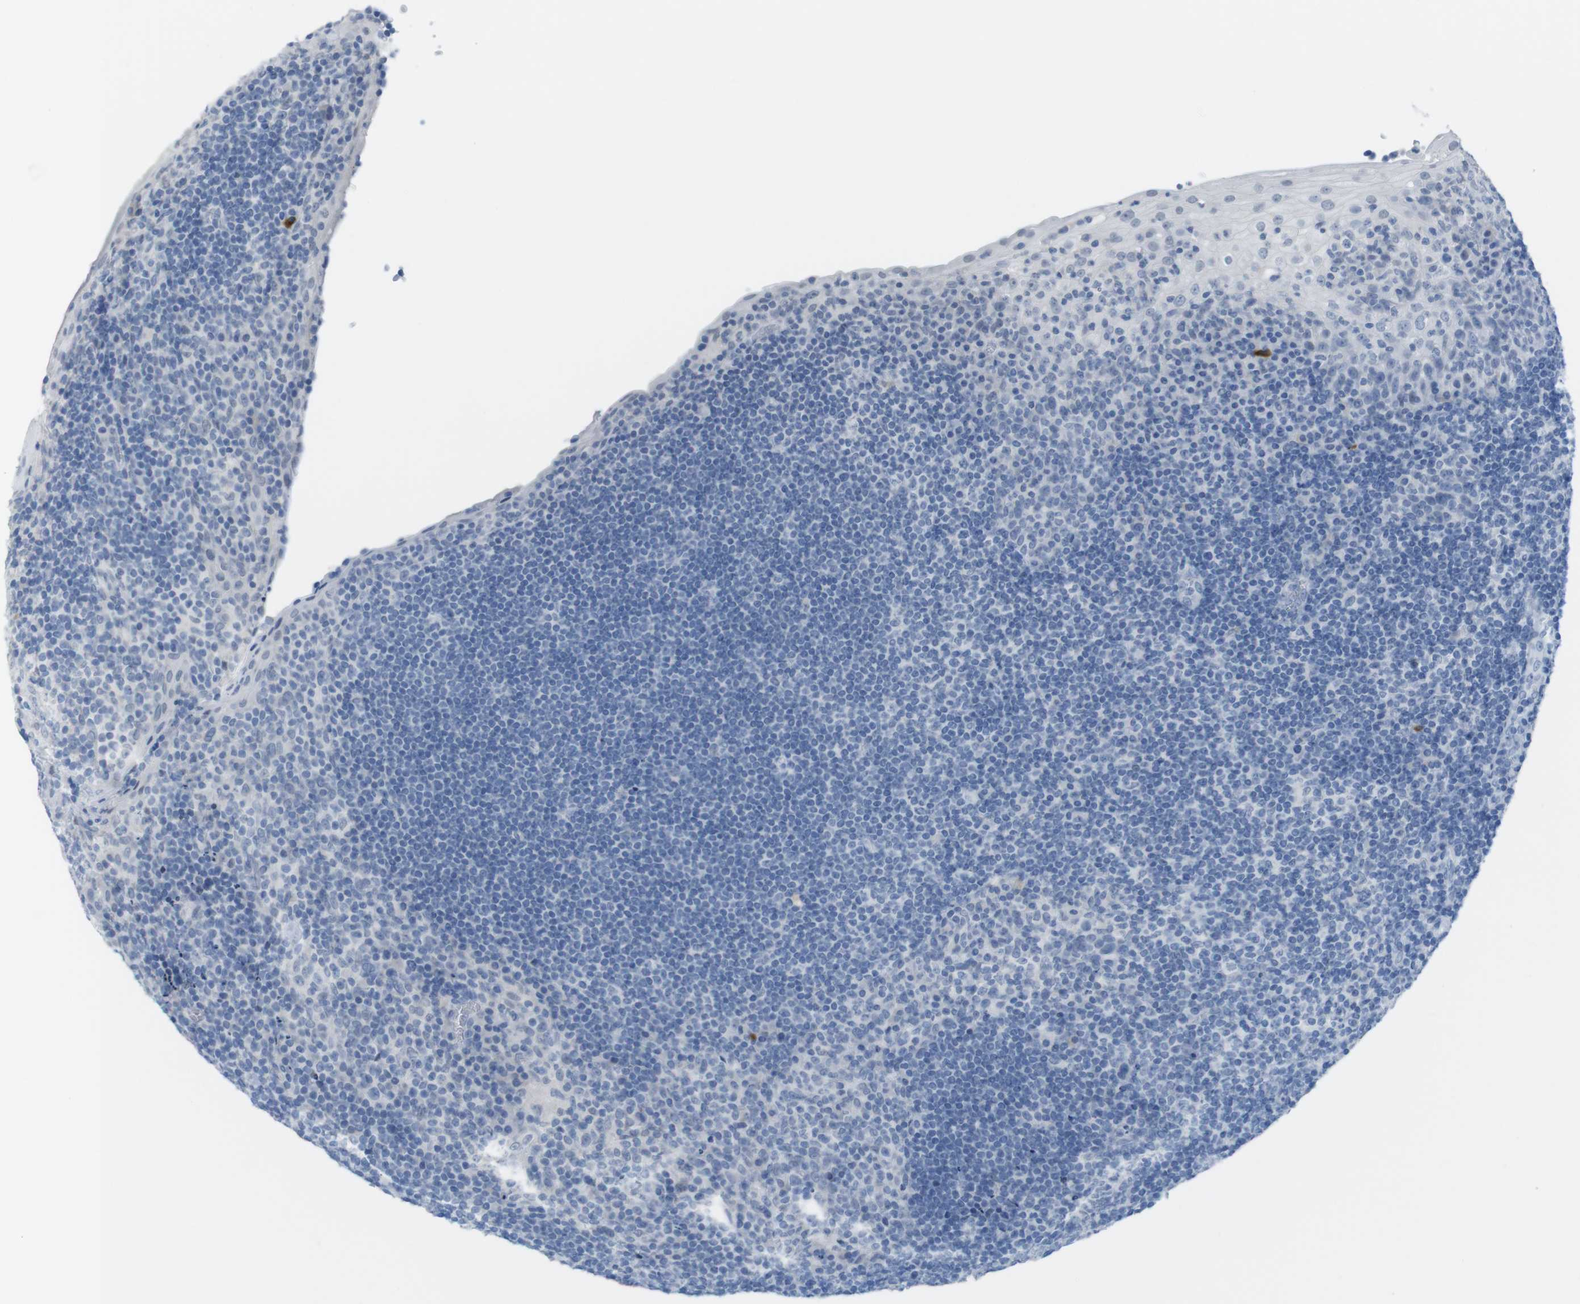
{"staining": {"intensity": "negative", "quantity": "none", "location": "none"}, "tissue": "tonsil", "cell_type": "Germinal center cells", "image_type": "normal", "snomed": [{"axis": "morphology", "description": "Normal tissue, NOS"}, {"axis": "topography", "description": "Tonsil"}], "caption": "This is an IHC image of benign tonsil. There is no positivity in germinal center cells.", "gene": "OPN1SW", "patient": {"sex": "male", "age": 37}}